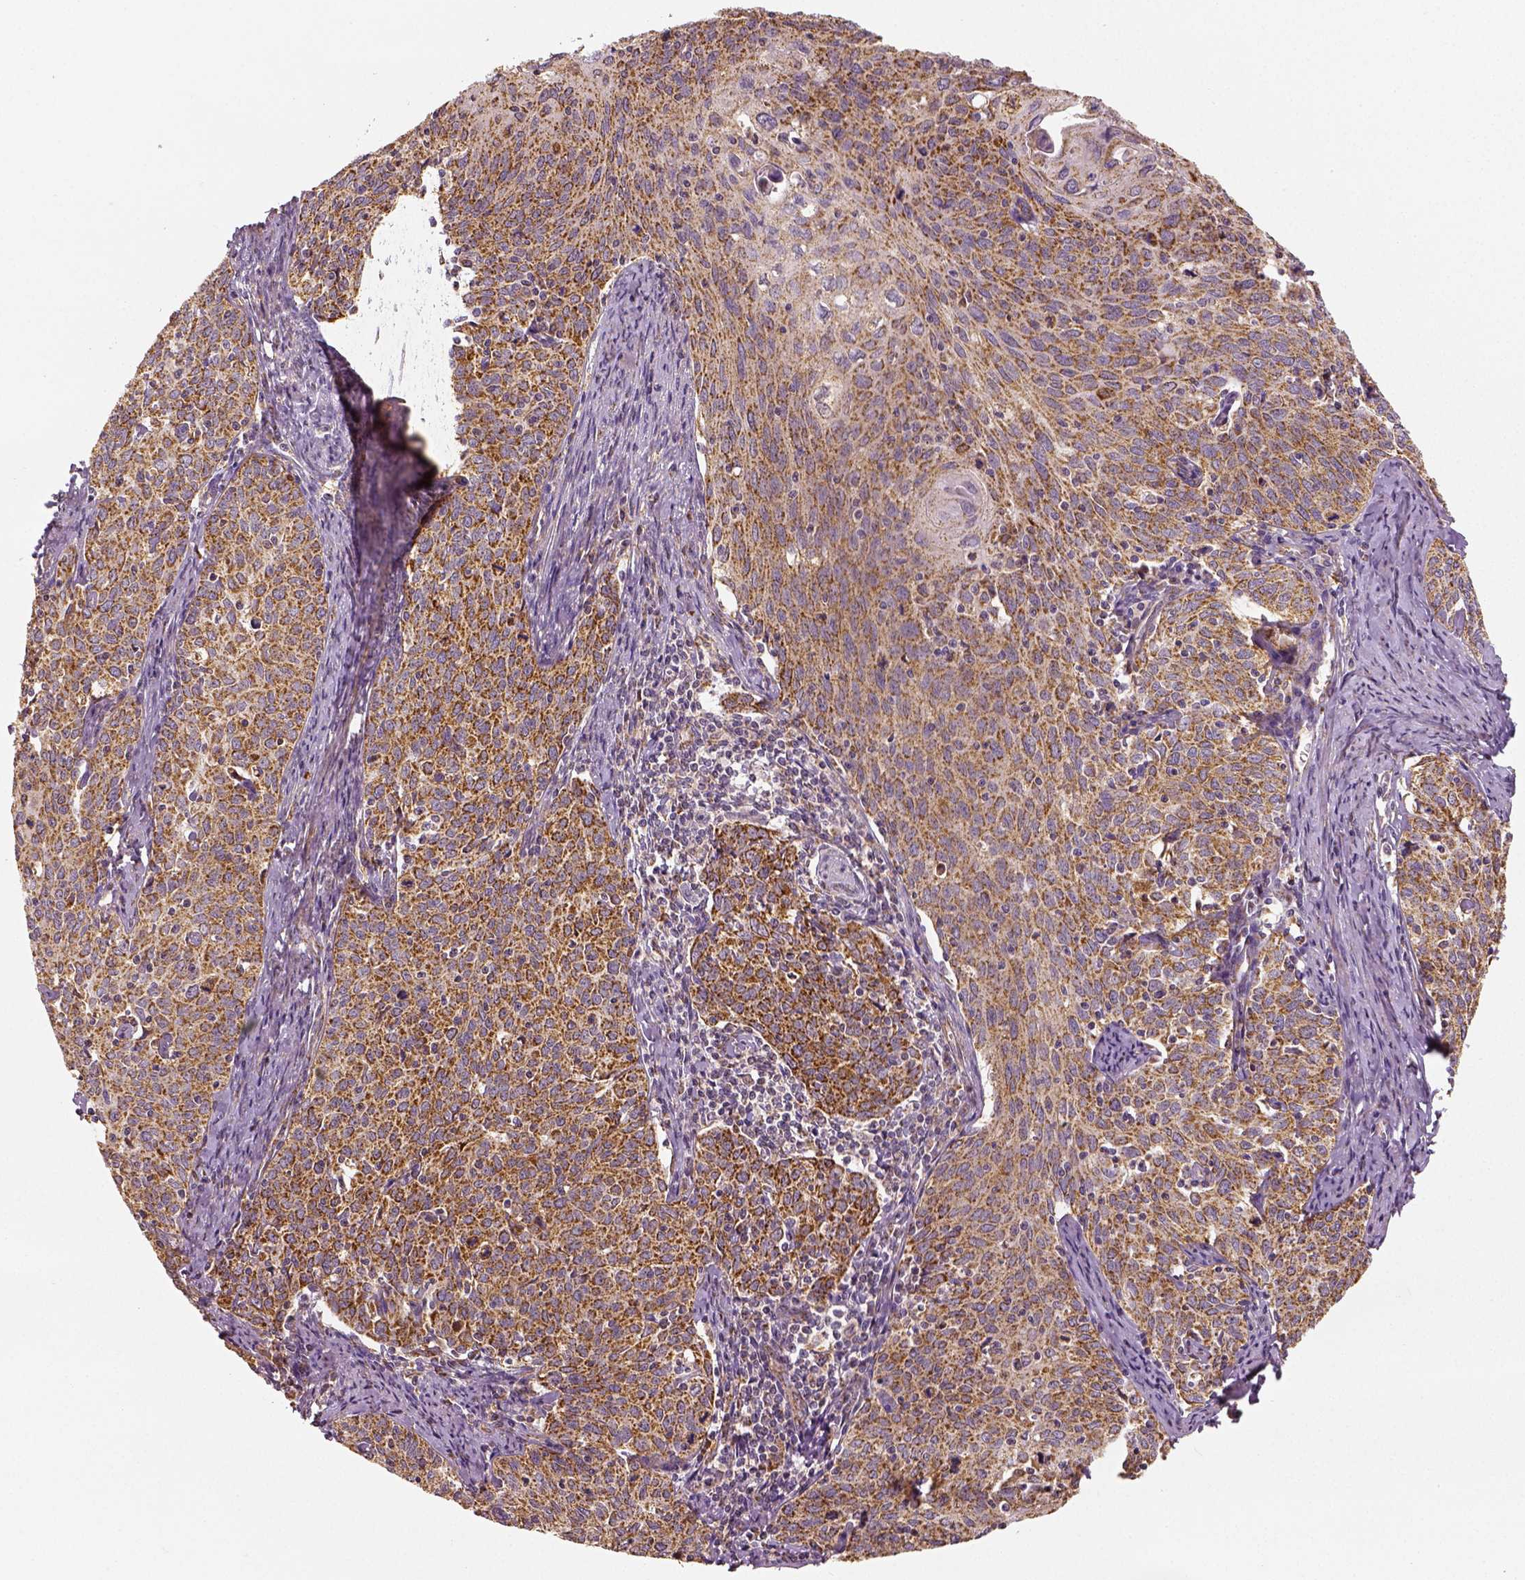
{"staining": {"intensity": "strong", "quantity": ">75%", "location": "cytoplasmic/membranous"}, "tissue": "cervical cancer", "cell_type": "Tumor cells", "image_type": "cancer", "snomed": [{"axis": "morphology", "description": "Squamous cell carcinoma, NOS"}, {"axis": "topography", "description": "Cervix"}], "caption": "Human squamous cell carcinoma (cervical) stained with a protein marker reveals strong staining in tumor cells.", "gene": "PGAM5", "patient": {"sex": "female", "age": 62}}